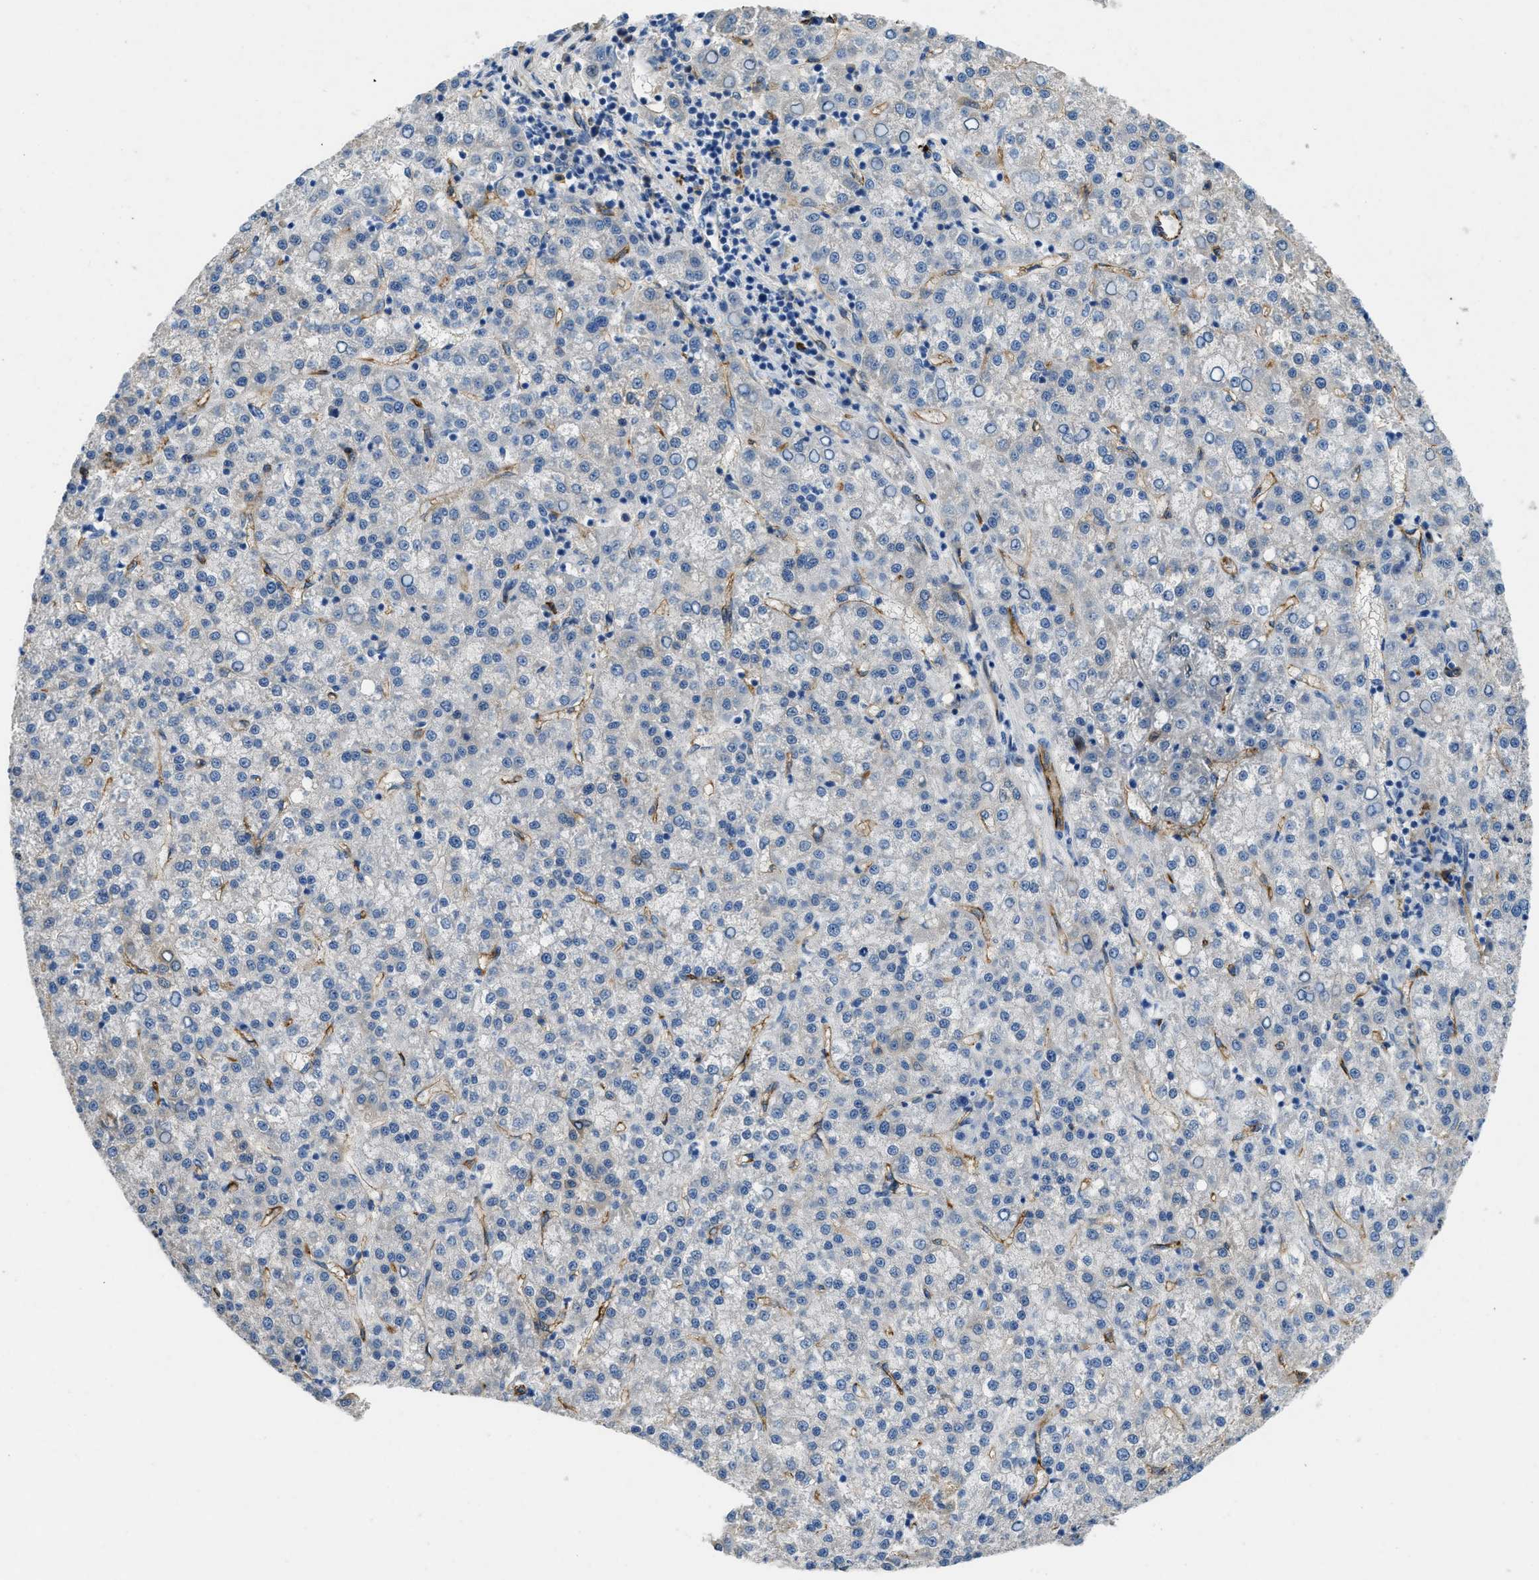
{"staining": {"intensity": "negative", "quantity": "none", "location": "none"}, "tissue": "liver cancer", "cell_type": "Tumor cells", "image_type": "cancer", "snomed": [{"axis": "morphology", "description": "Carcinoma, Hepatocellular, NOS"}, {"axis": "topography", "description": "Liver"}], "caption": "Protein analysis of liver hepatocellular carcinoma shows no significant positivity in tumor cells.", "gene": "SPEG", "patient": {"sex": "female", "age": 58}}